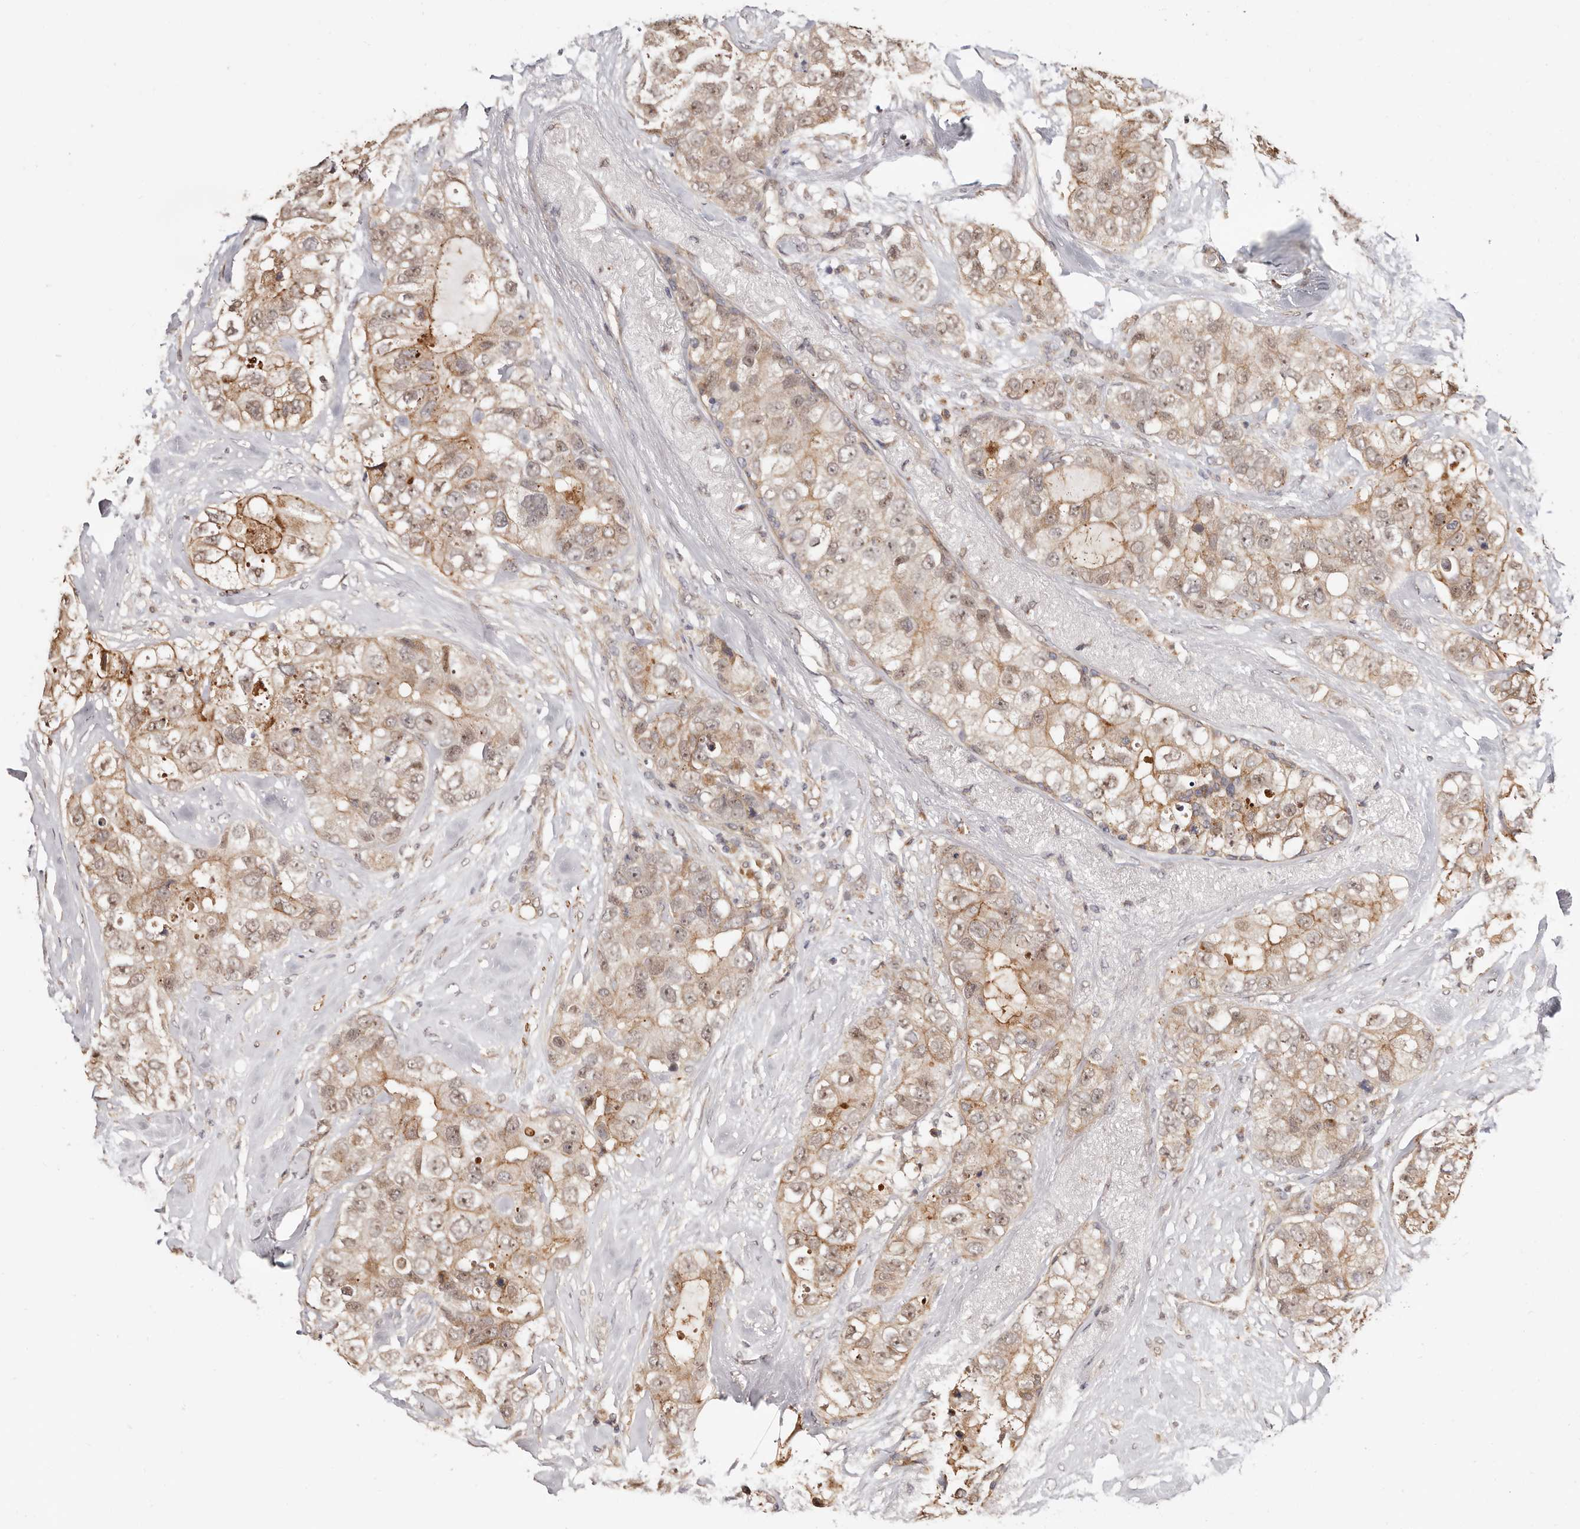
{"staining": {"intensity": "weak", "quantity": ">75%", "location": "cytoplasmic/membranous,nuclear"}, "tissue": "breast cancer", "cell_type": "Tumor cells", "image_type": "cancer", "snomed": [{"axis": "morphology", "description": "Duct carcinoma"}, {"axis": "topography", "description": "Breast"}], "caption": "DAB immunohistochemical staining of human breast cancer exhibits weak cytoplasmic/membranous and nuclear protein staining in approximately >75% of tumor cells.", "gene": "TRIP13", "patient": {"sex": "female", "age": 62}}